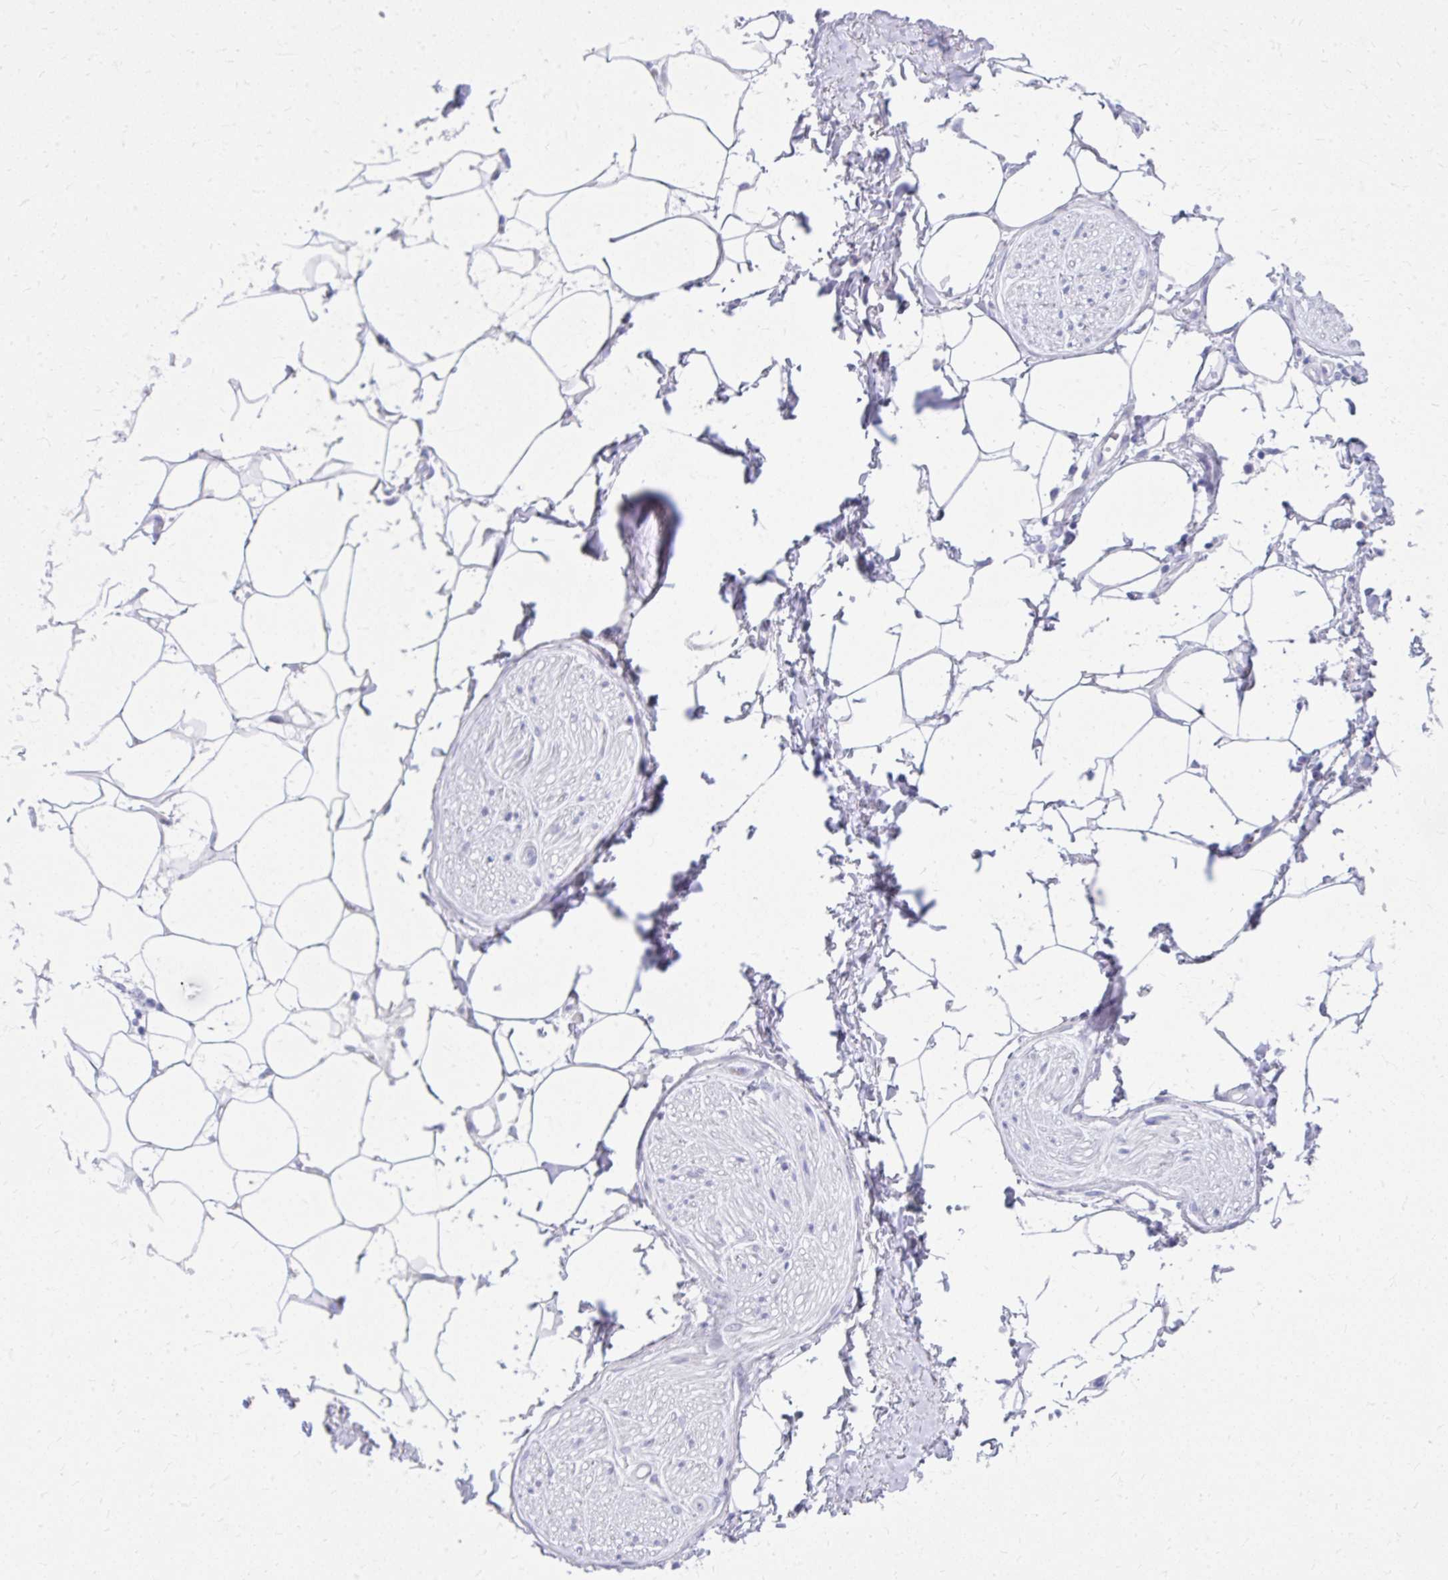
{"staining": {"intensity": "negative", "quantity": "none", "location": "none"}, "tissue": "adipose tissue", "cell_type": "Adipocytes", "image_type": "normal", "snomed": [{"axis": "morphology", "description": "Normal tissue, NOS"}, {"axis": "topography", "description": "Vagina"}, {"axis": "topography", "description": "Peripheral nerve tissue"}], "caption": "A high-resolution histopathology image shows immunohistochemistry staining of benign adipose tissue, which exhibits no significant staining in adipocytes. The staining was performed using DAB to visualize the protein expression in brown, while the nuclei were stained in blue with hematoxylin (Magnification: 20x).", "gene": "BCL6B", "patient": {"sex": "female", "age": 71}}